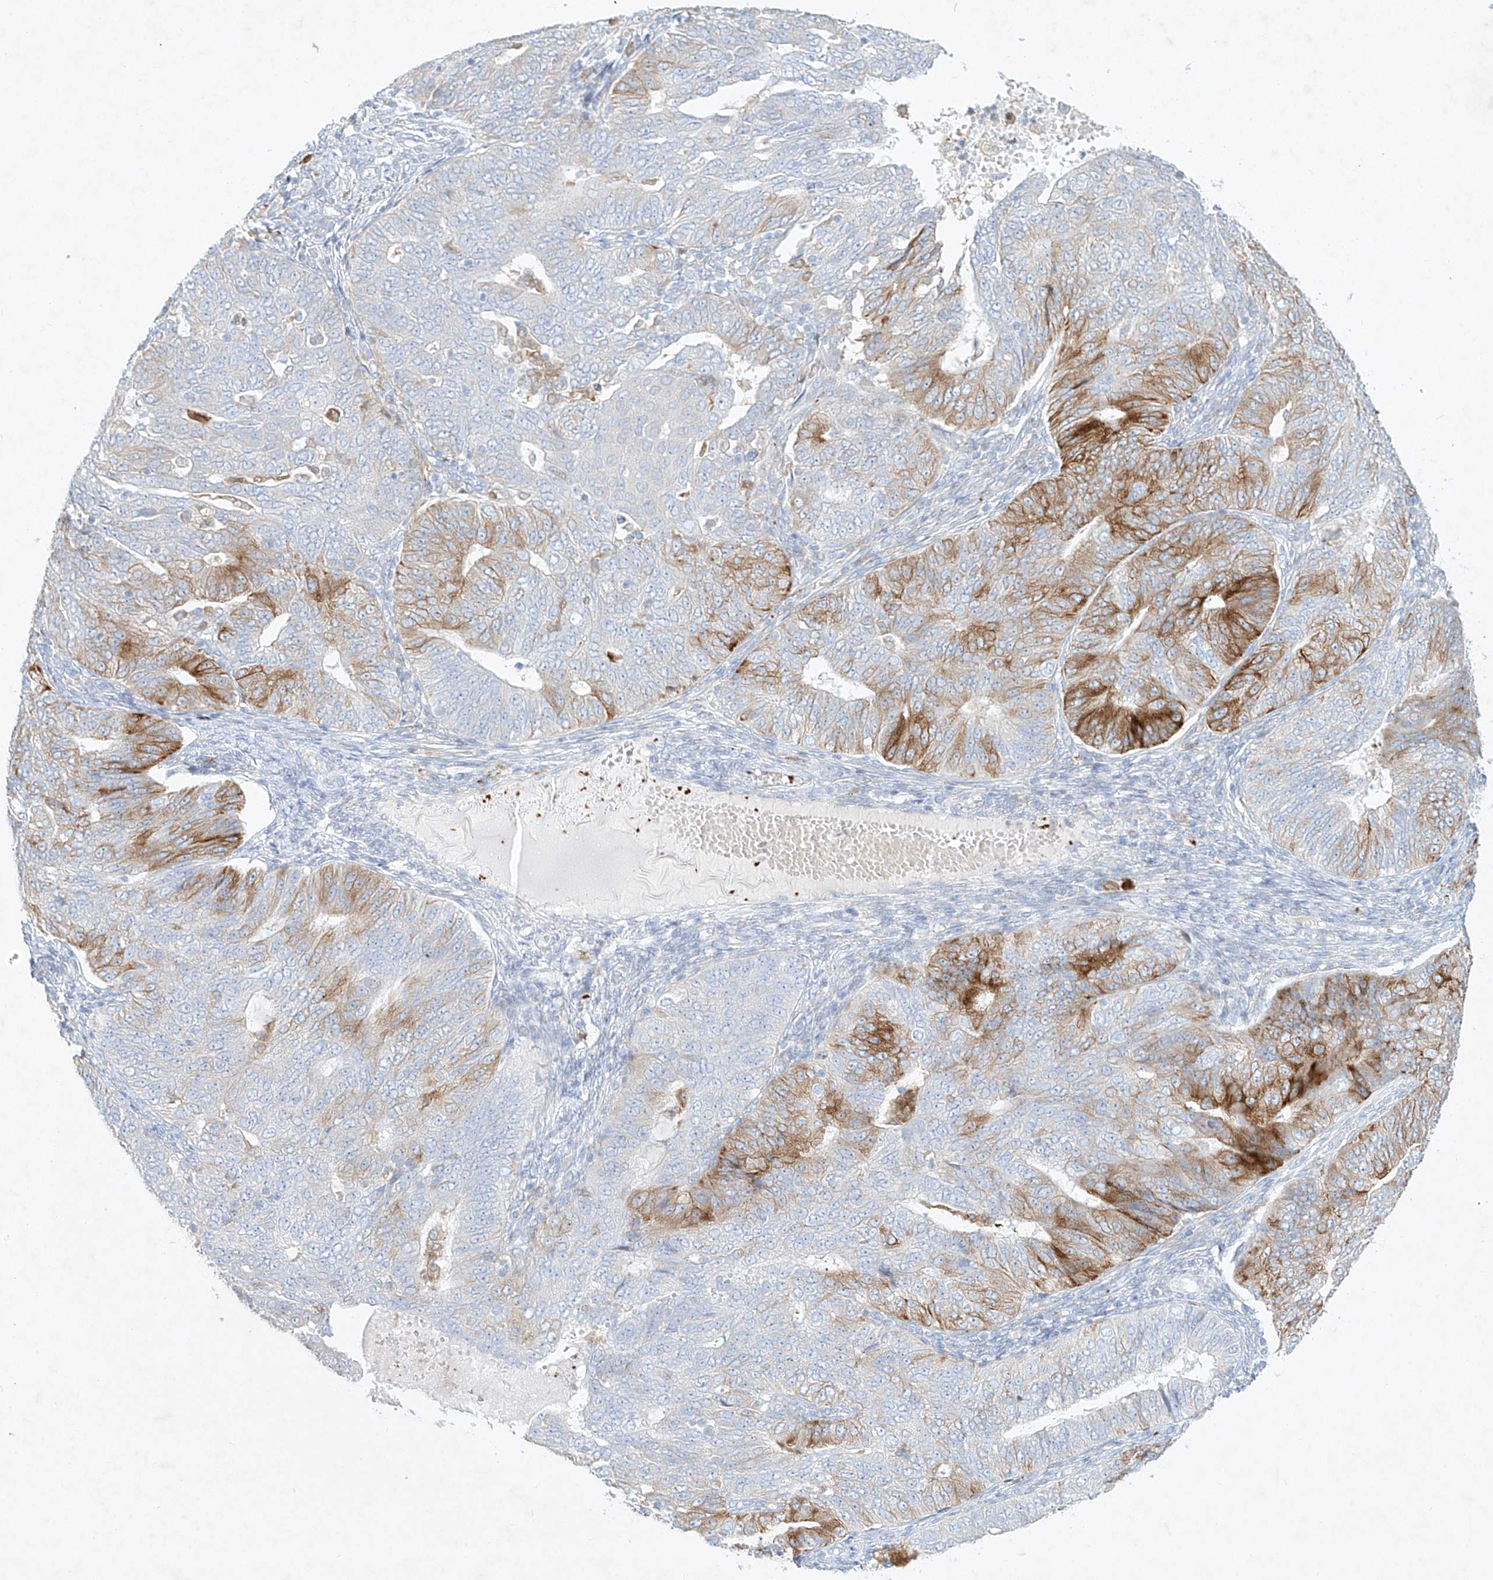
{"staining": {"intensity": "moderate", "quantity": "25%-75%", "location": "cytoplasmic/membranous"}, "tissue": "endometrial cancer", "cell_type": "Tumor cells", "image_type": "cancer", "snomed": [{"axis": "morphology", "description": "Adenocarcinoma, NOS"}, {"axis": "topography", "description": "Endometrium"}], "caption": "Protein expression analysis of human adenocarcinoma (endometrial) reveals moderate cytoplasmic/membranous expression in approximately 25%-75% of tumor cells.", "gene": "PLEK", "patient": {"sex": "female", "age": 32}}